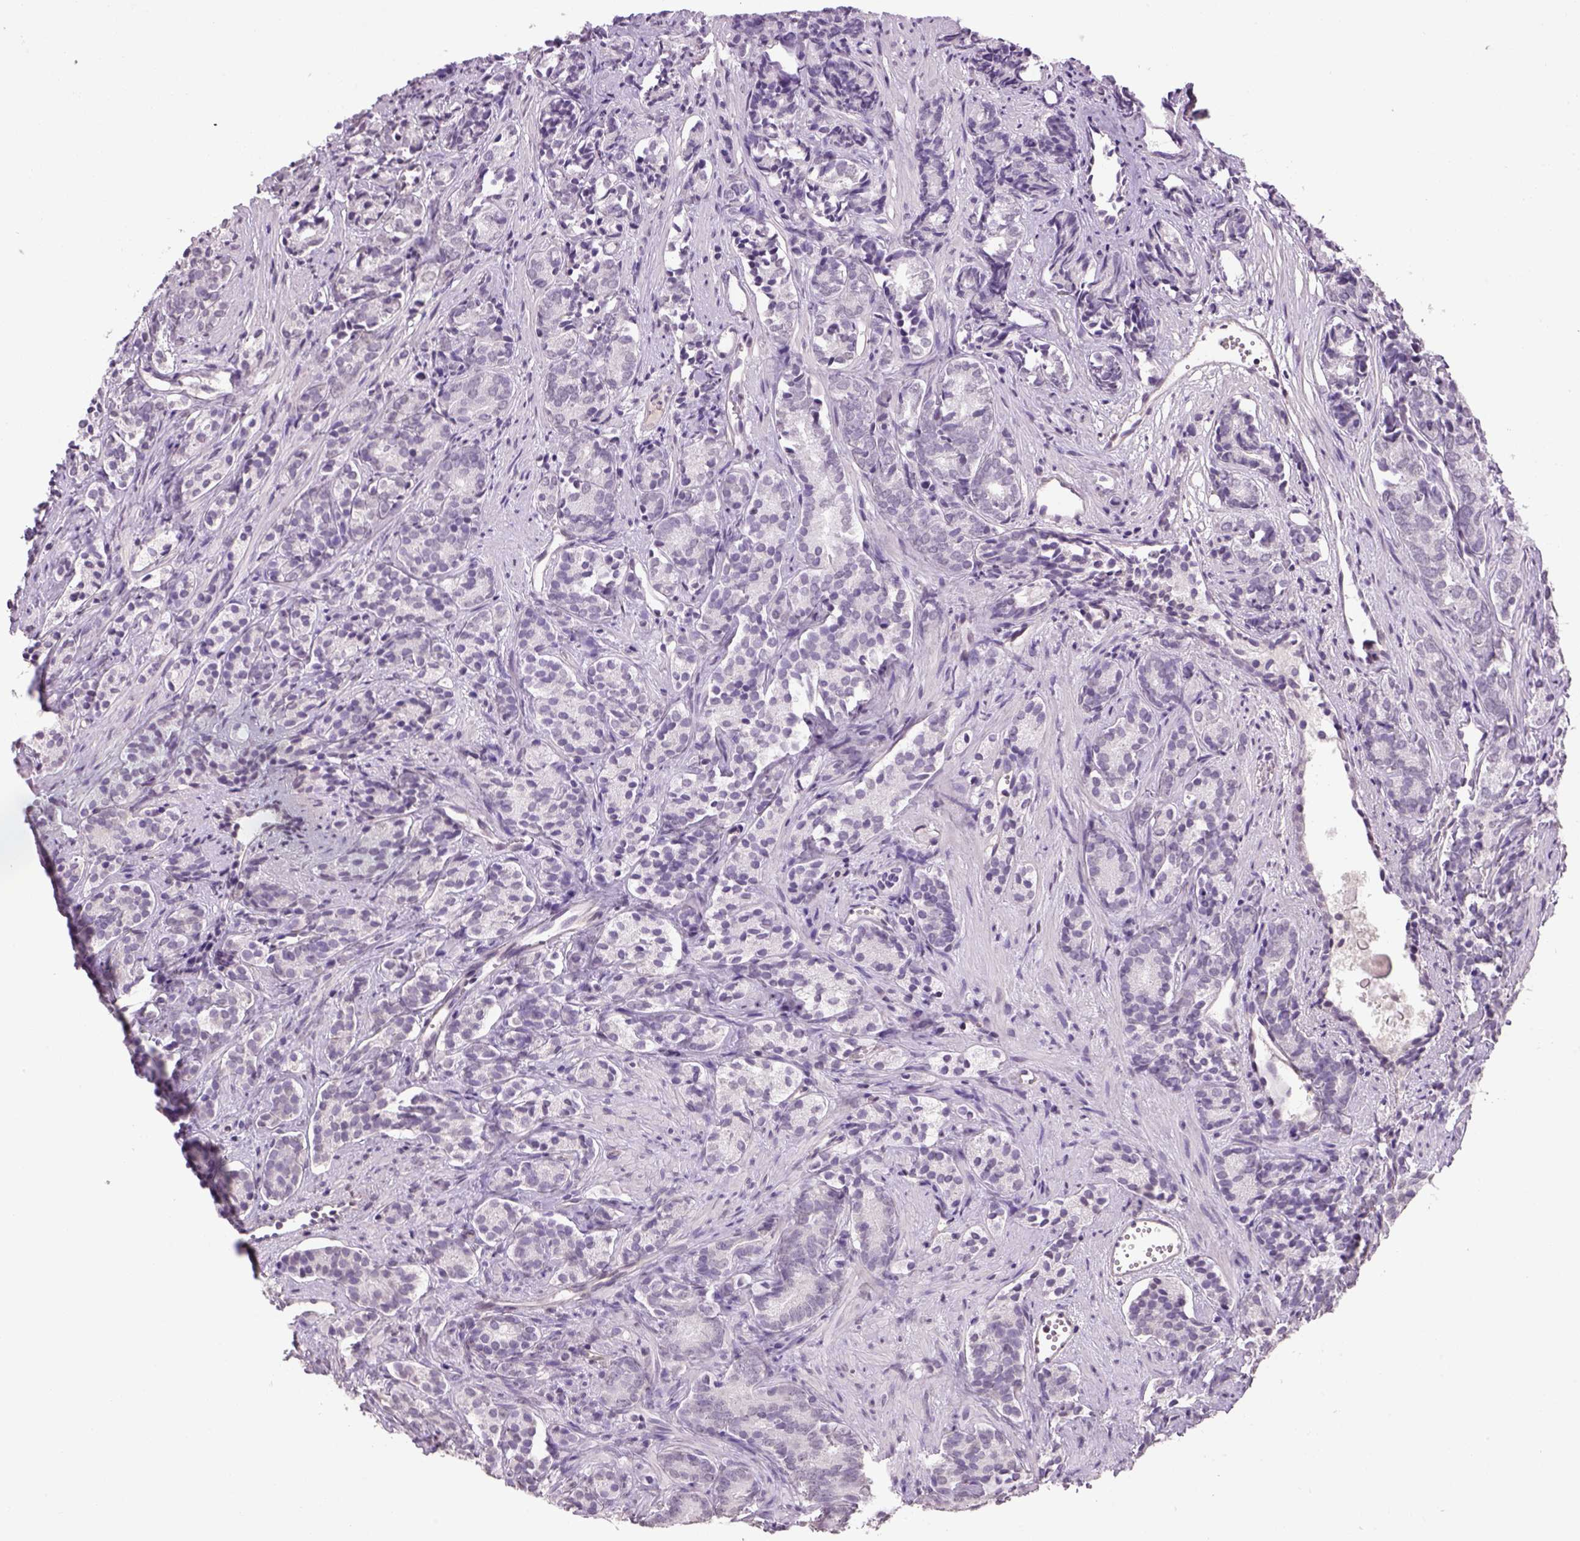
{"staining": {"intensity": "negative", "quantity": "none", "location": "none"}, "tissue": "prostate cancer", "cell_type": "Tumor cells", "image_type": "cancer", "snomed": [{"axis": "morphology", "description": "Adenocarcinoma, High grade"}, {"axis": "topography", "description": "Prostate"}], "caption": "Immunohistochemistry (IHC) of human adenocarcinoma (high-grade) (prostate) demonstrates no staining in tumor cells.", "gene": "PRRT1", "patient": {"sex": "male", "age": 84}}